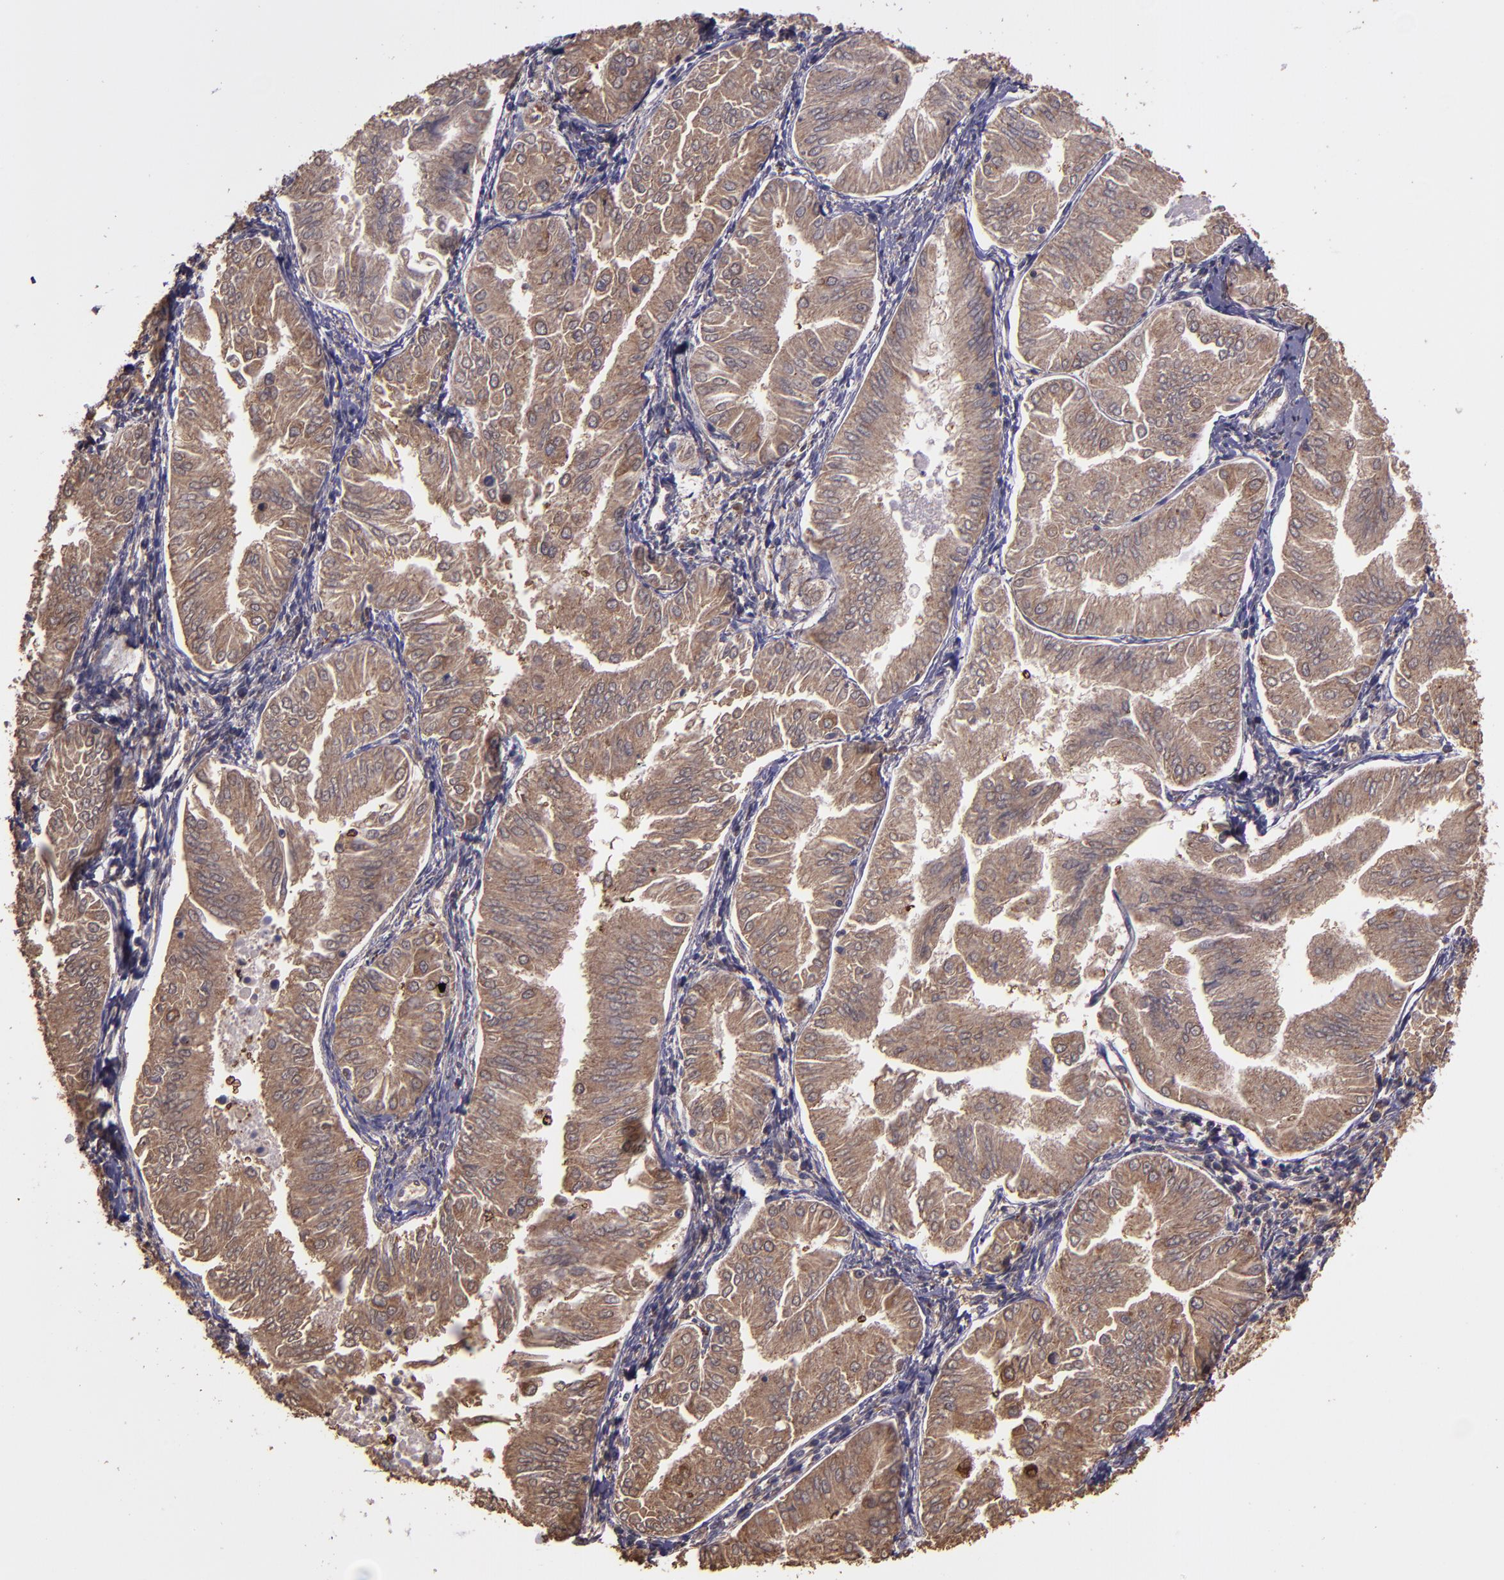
{"staining": {"intensity": "moderate", "quantity": ">75%", "location": "cytoplasmic/membranous"}, "tissue": "endometrial cancer", "cell_type": "Tumor cells", "image_type": "cancer", "snomed": [{"axis": "morphology", "description": "Adenocarcinoma, NOS"}, {"axis": "topography", "description": "Endometrium"}], "caption": "An image of endometrial cancer (adenocarcinoma) stained for a protein demonstrates moderate cytoplasmic/membranous brown staining in tumor cells.", "gene": "PAPPA", "patient": {"sex": "female", "age": 53}}